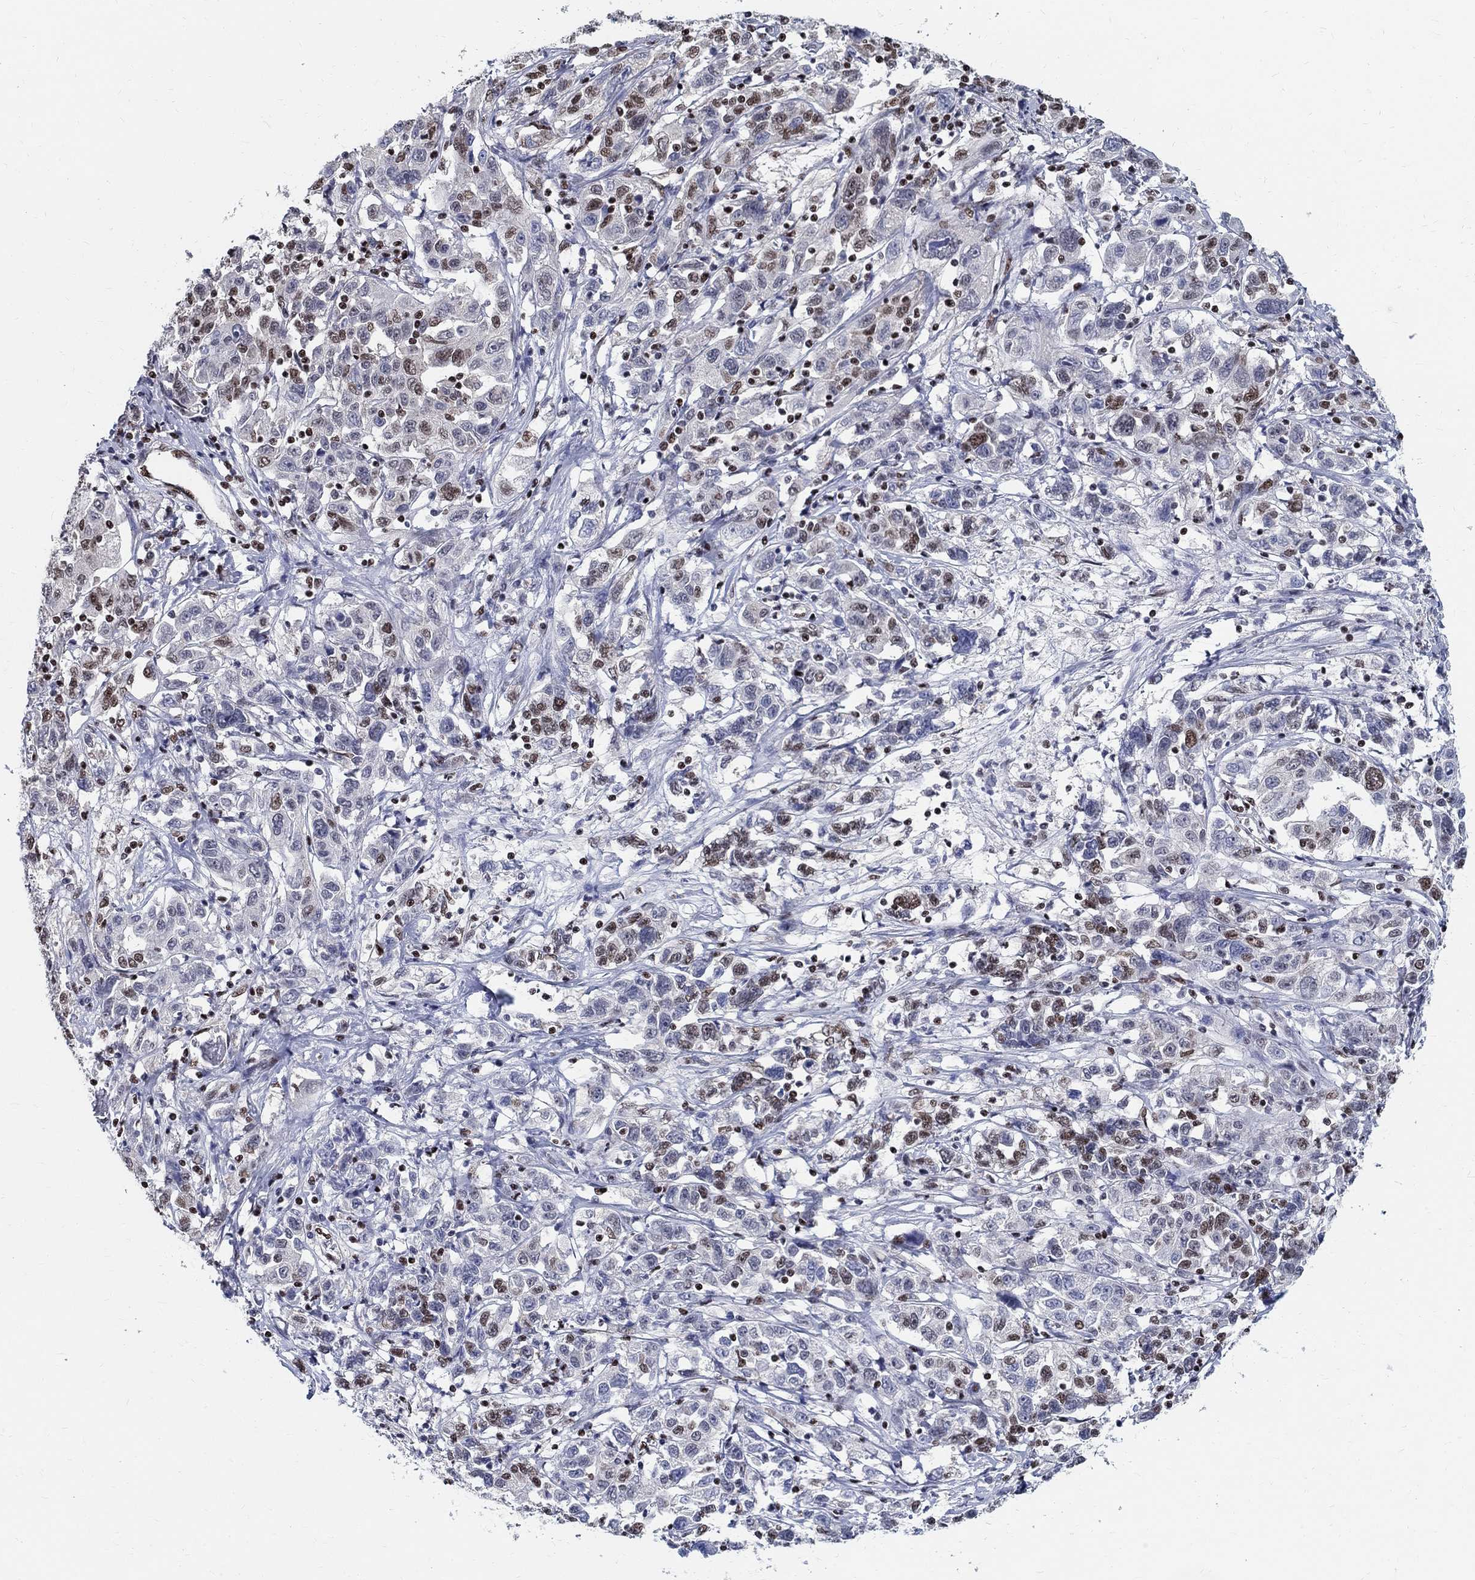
{"staining": {"intensity": "moderate", "quantity": "<25%", "location": "nuclear"}, "tissue": "liver cancer", "cell_type": "Tumor cells", "image_type": "cancer", "snomed": [{"axis": "morphology", "description": "Adenocarcinoma, NOS"}, {"axis": "morphology", "description": "Cholangiocarcinoma"}, {"axis": "topography", "description": "Liver"}], "caption": "About <25% of tumor cells in liver cancer (cholangiocarcinoma) reveal moderate nuclear protein expression as visualized by brown immunohistochemical staining.", "gene": "FBXO16", "patient": {"sex": "male", "age": 64}}